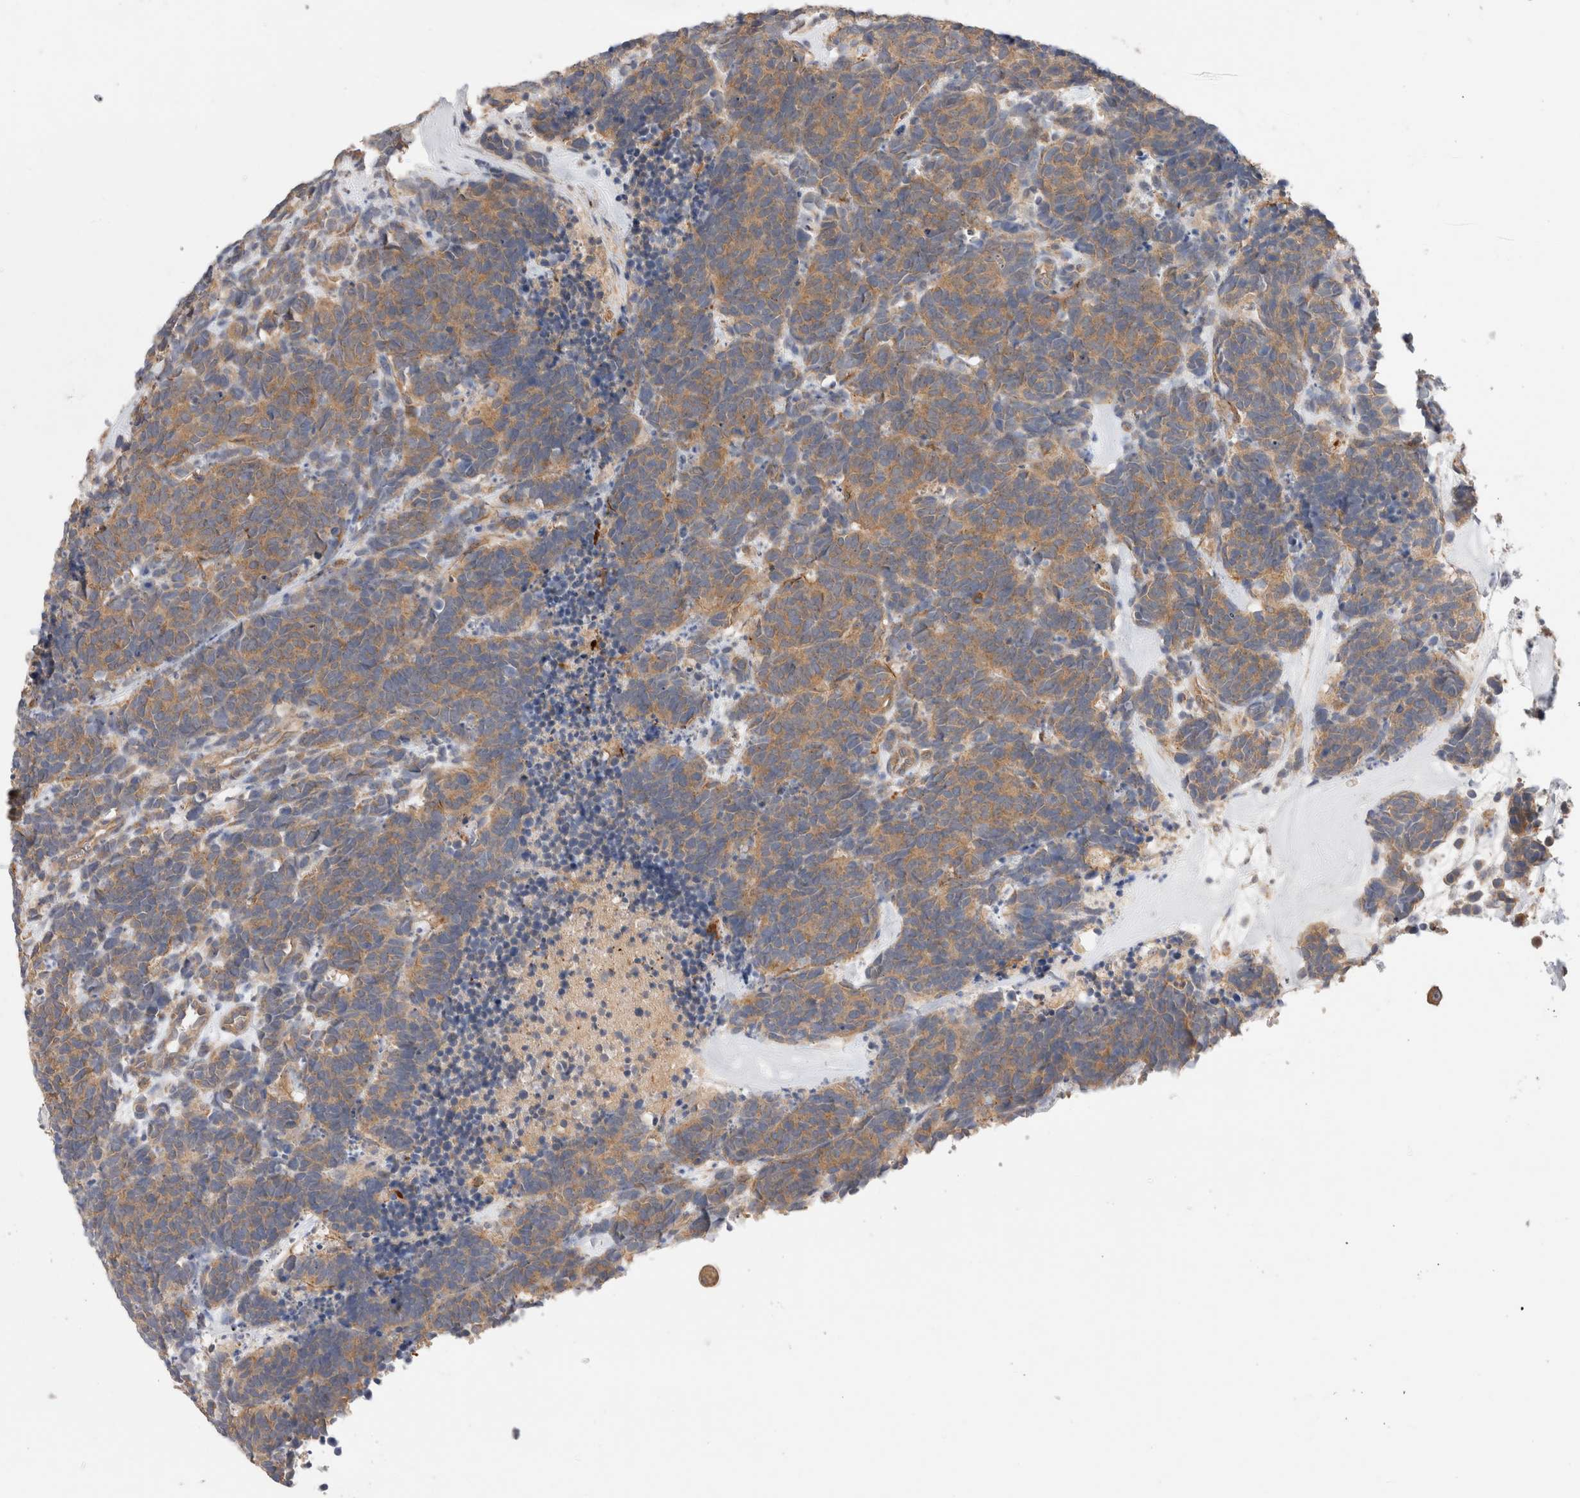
{"staining": {"intensity": "moderate", "quantity": ">75%", "location": "cytoplasmic/membranous"}, "tissue": "carcinoid", "cell_type": "Tumor cells", "image_type": "cancer", "snomed": [{"axis": "morphology", "description": "Carcinoma, NOS"}, {"axis": "morphology", "description": "Carcinoid, malignant, NOS"}, {"axis": "topography", "description": "Urinary bladder"}], "caption": "Protein staining reveals moderate cytoplasmic/membranous staining in about >75% of tumor cells in malignant carcinoid.", "gene": "SGK3", "patient": {"sex": "male", "age": 57}}